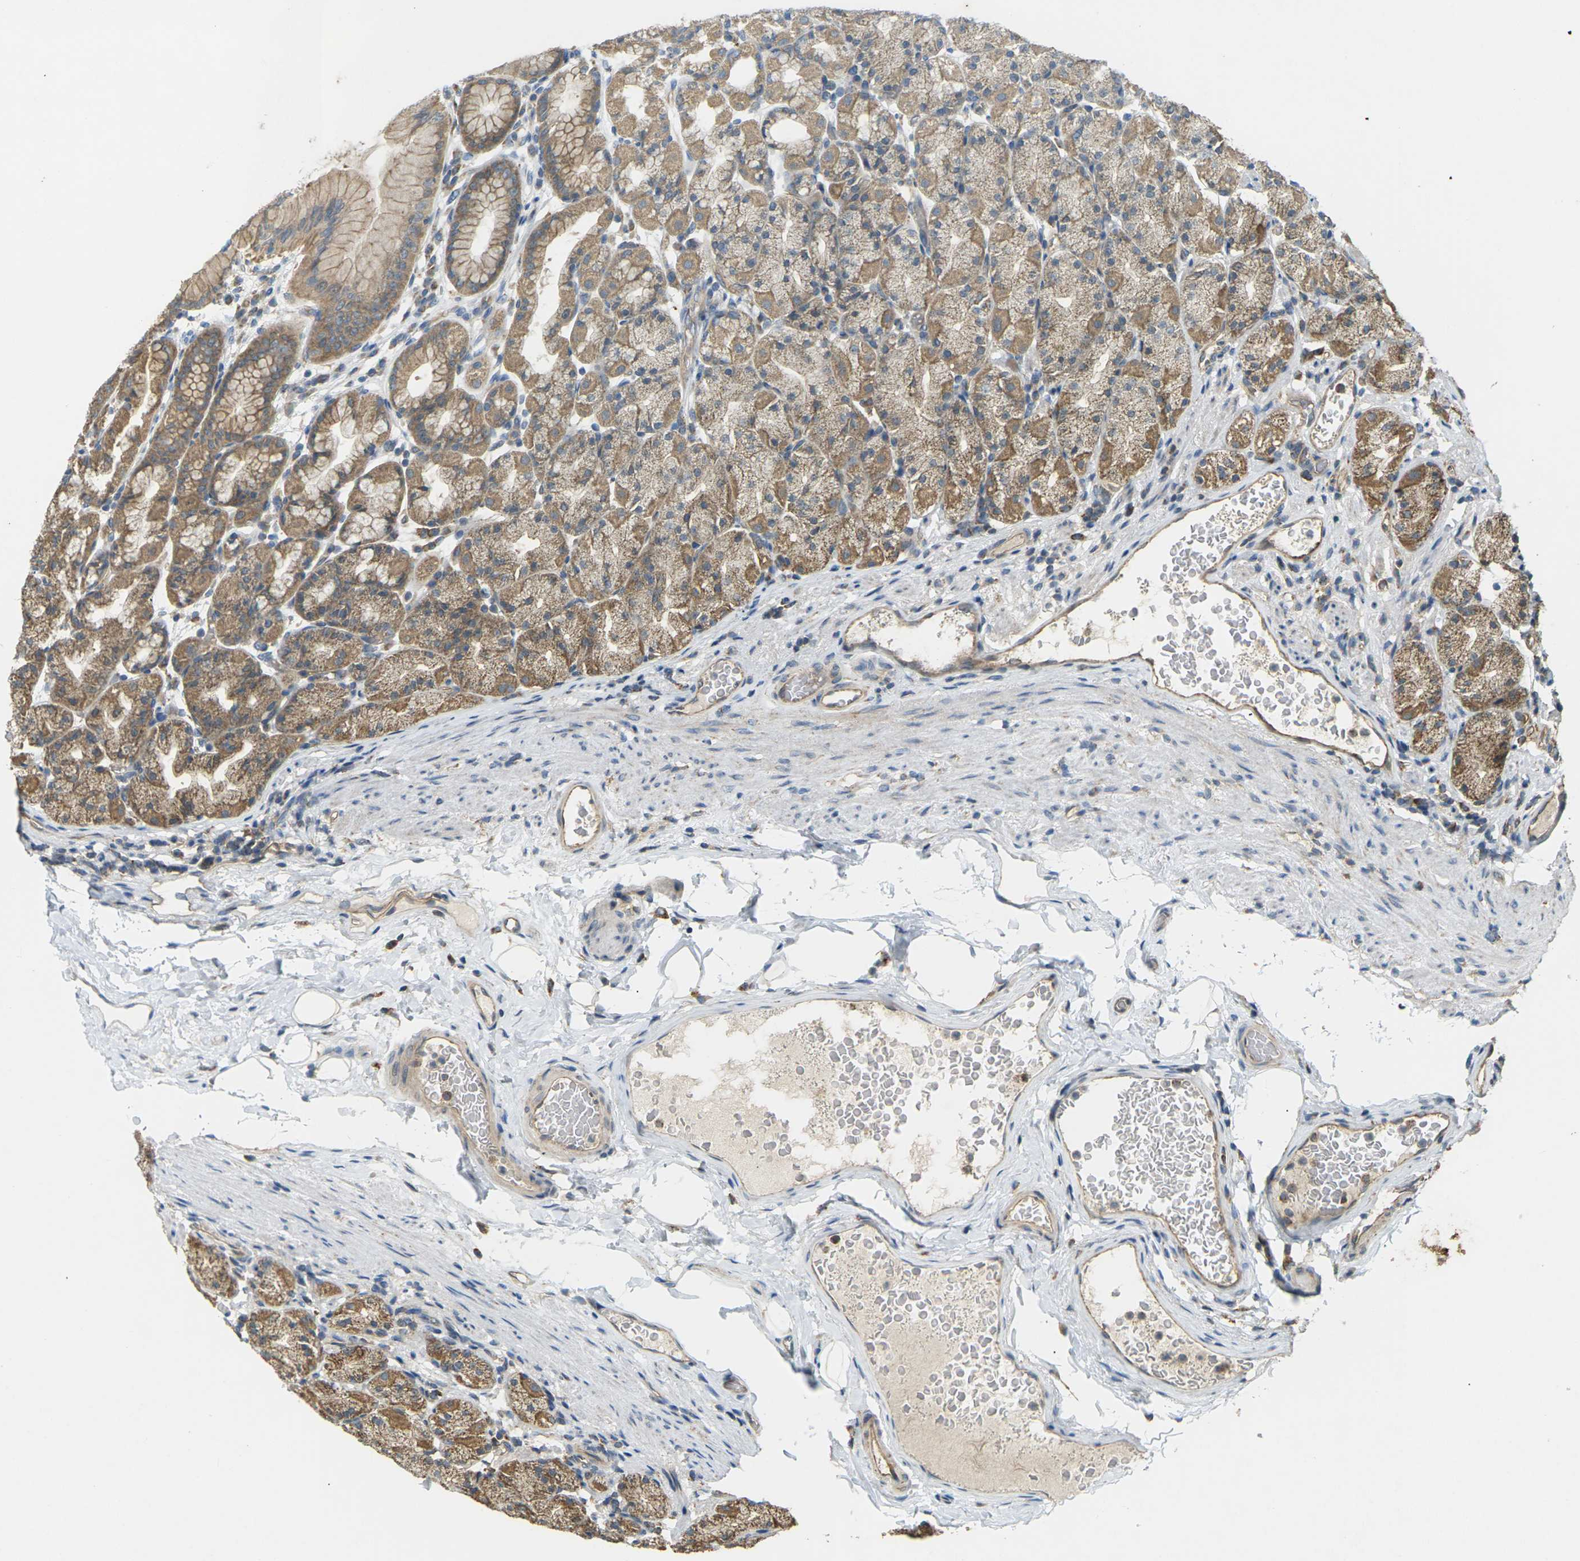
{"staining": {"intensity": "moderate", "quantity": ">75%", "location": "cytoplasmic/membranous"}, "tissue": "stomach", "cell_type": "Glandular cells", "image_type": "normal", "snomed": [{"axis": "morphology", "description": "Normal tissue, NOS"}, {"axis": "topography", "description": "Stomach, upper"}], "caption": "DAB immunohistochemical staining of unremarkable stomach shows moderate cytoplasmic/membranous protein staining in approximately >75% of glandular cells. (DAB IHC, brown staining for protein, blue staining for nuclei).", "gene": "KSR1", "patient": {"sex": "male", "age": 68}}